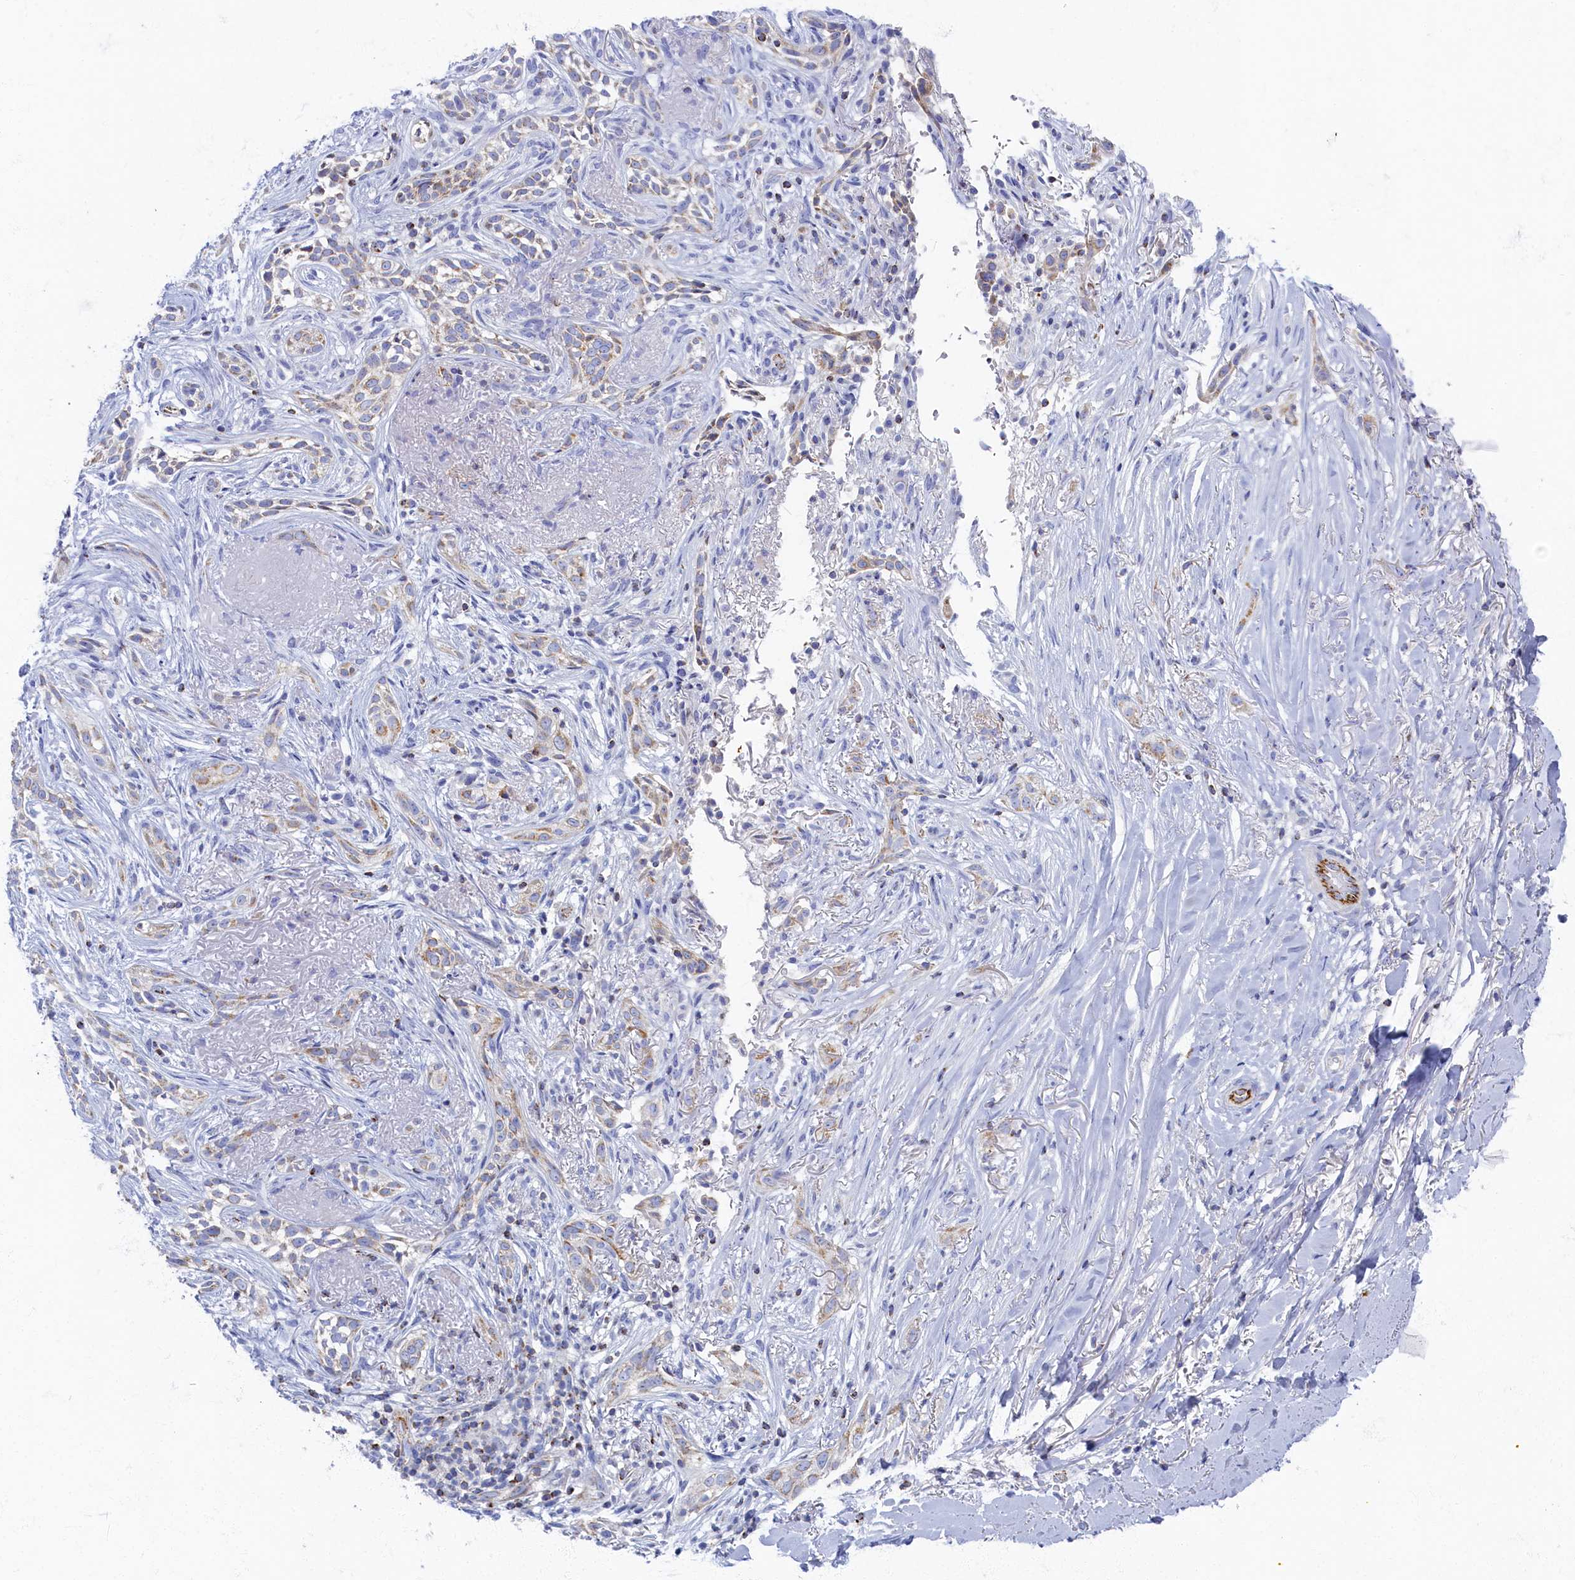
{"staining": {"intensity": "negative", "quantity": "none", "location": "none"}, "tissue": "adipose tissue", "cell_type": "Adipocytes", "image_type": "normal", "snomed": [{"axis": "morphology", "description": "Normal tissue, NOS"}, {"axis": "morphology", "description": "Basal cell carcinoma"}, {"axis": "topography", "description": "Skin"}], "caption": "IHC photomicrograph of benign adipose tissue: adipose tissue stained with DAB (3,3'-diaminobenzidine) shows no significant protein positivity in adipocytes.", "gene": "OCIAD2", "patient": {"sex": "female", "age": 89}}